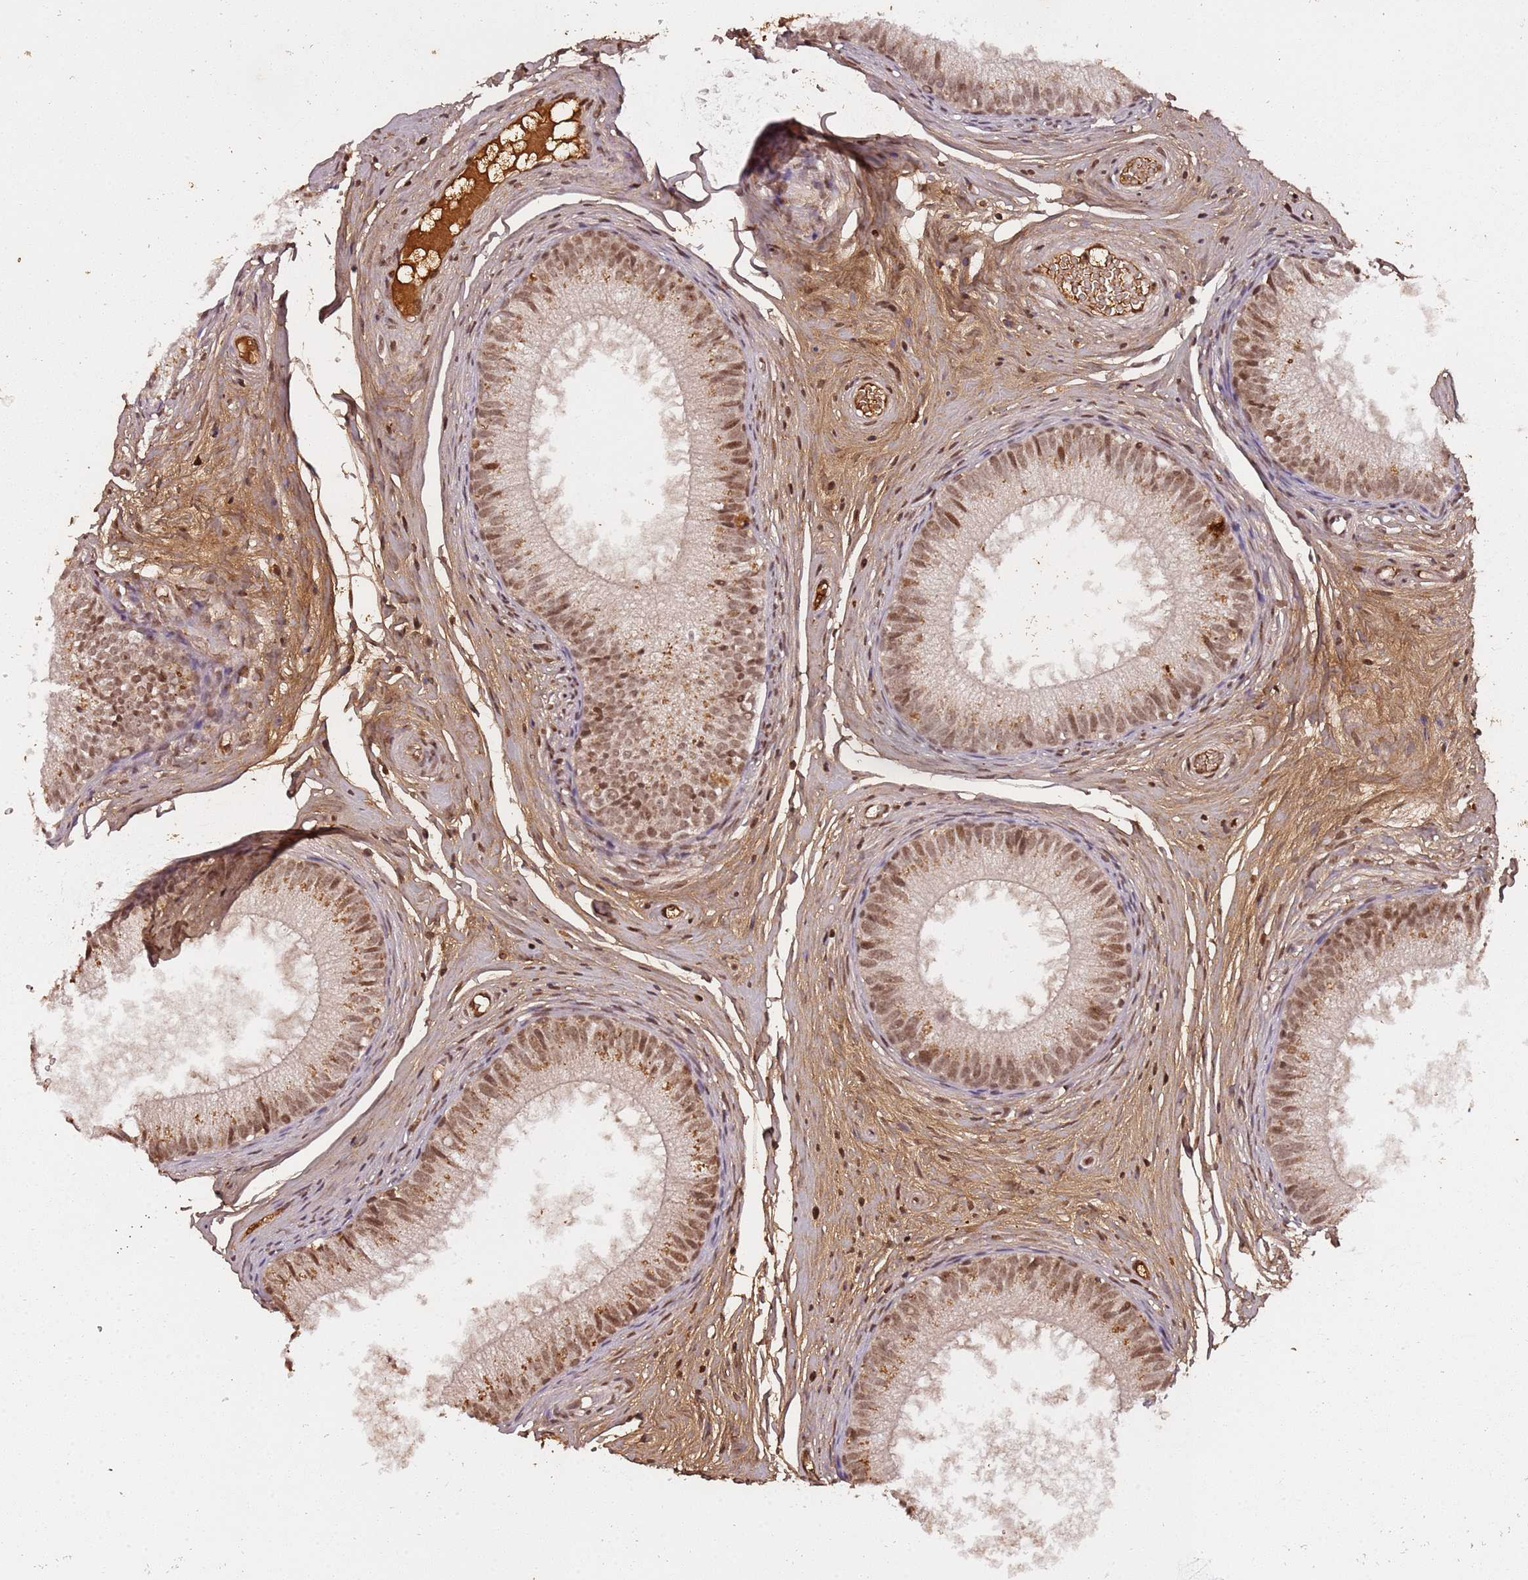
{"staining": {"intensity": "moderate", "quantity": ">75%", "location": "nuclear"}, "tissue": "epididymis", "cell_type": "Glandular cells", "image_type": "normal", "snomed": [{"axis": "morphology", "description": "Normal tissue, NOS"}, {"axis": "topography", "description": "Epididymis"}], "caption": "Immunohistochemistry histopathology image of benign epididymis: epididymis stained using IHC reveals medium levels of moderate protein expression localized specifically in the nuclear of glandular cells, appearing as a nuclear brown color.", "gene": "COL1A2", "patient": {"sex": "male", "age": 34}}